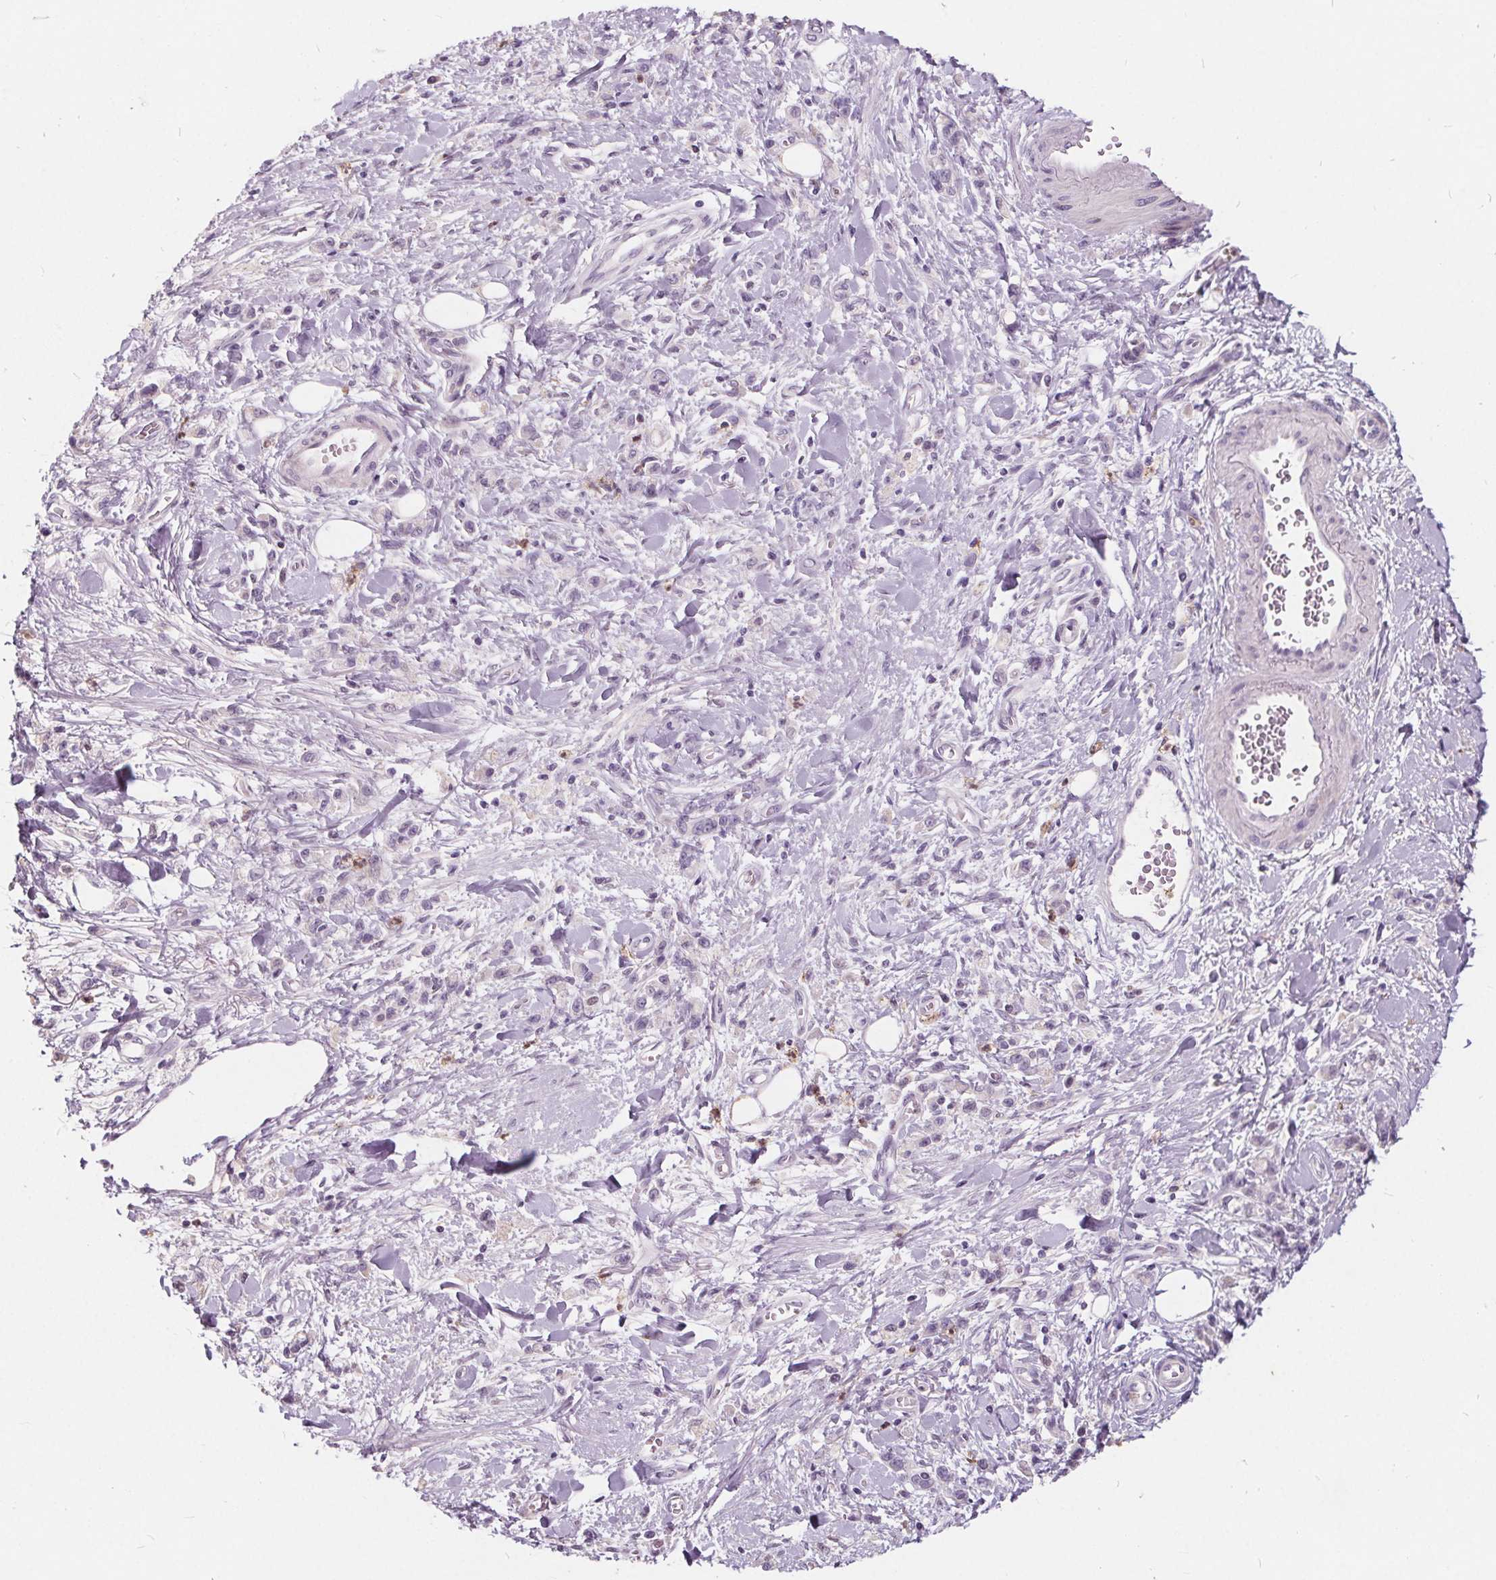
{"staining": {"intensity": "negative", "quantity": "none", "location": "none"}, "tissue": "stomach cancer", "cell_type": "Tumor cells", "image_type": "cancer", "snomed": [{"axis": "morphology", "description": "Adenocarcinoma, NOS"}, {"axis": "topography", "description": "Stomach"}], "caption": "An immunohistochemistry (IHC) image of stomach adenocarcinoma is shown. There is no staining in tumor cells of stomach adenocarcinoma. (Brightfield microscopy of DAB IHC at high magnification).", "gene": "HAAO", "patient": {"sex": "male", "age": 77}}